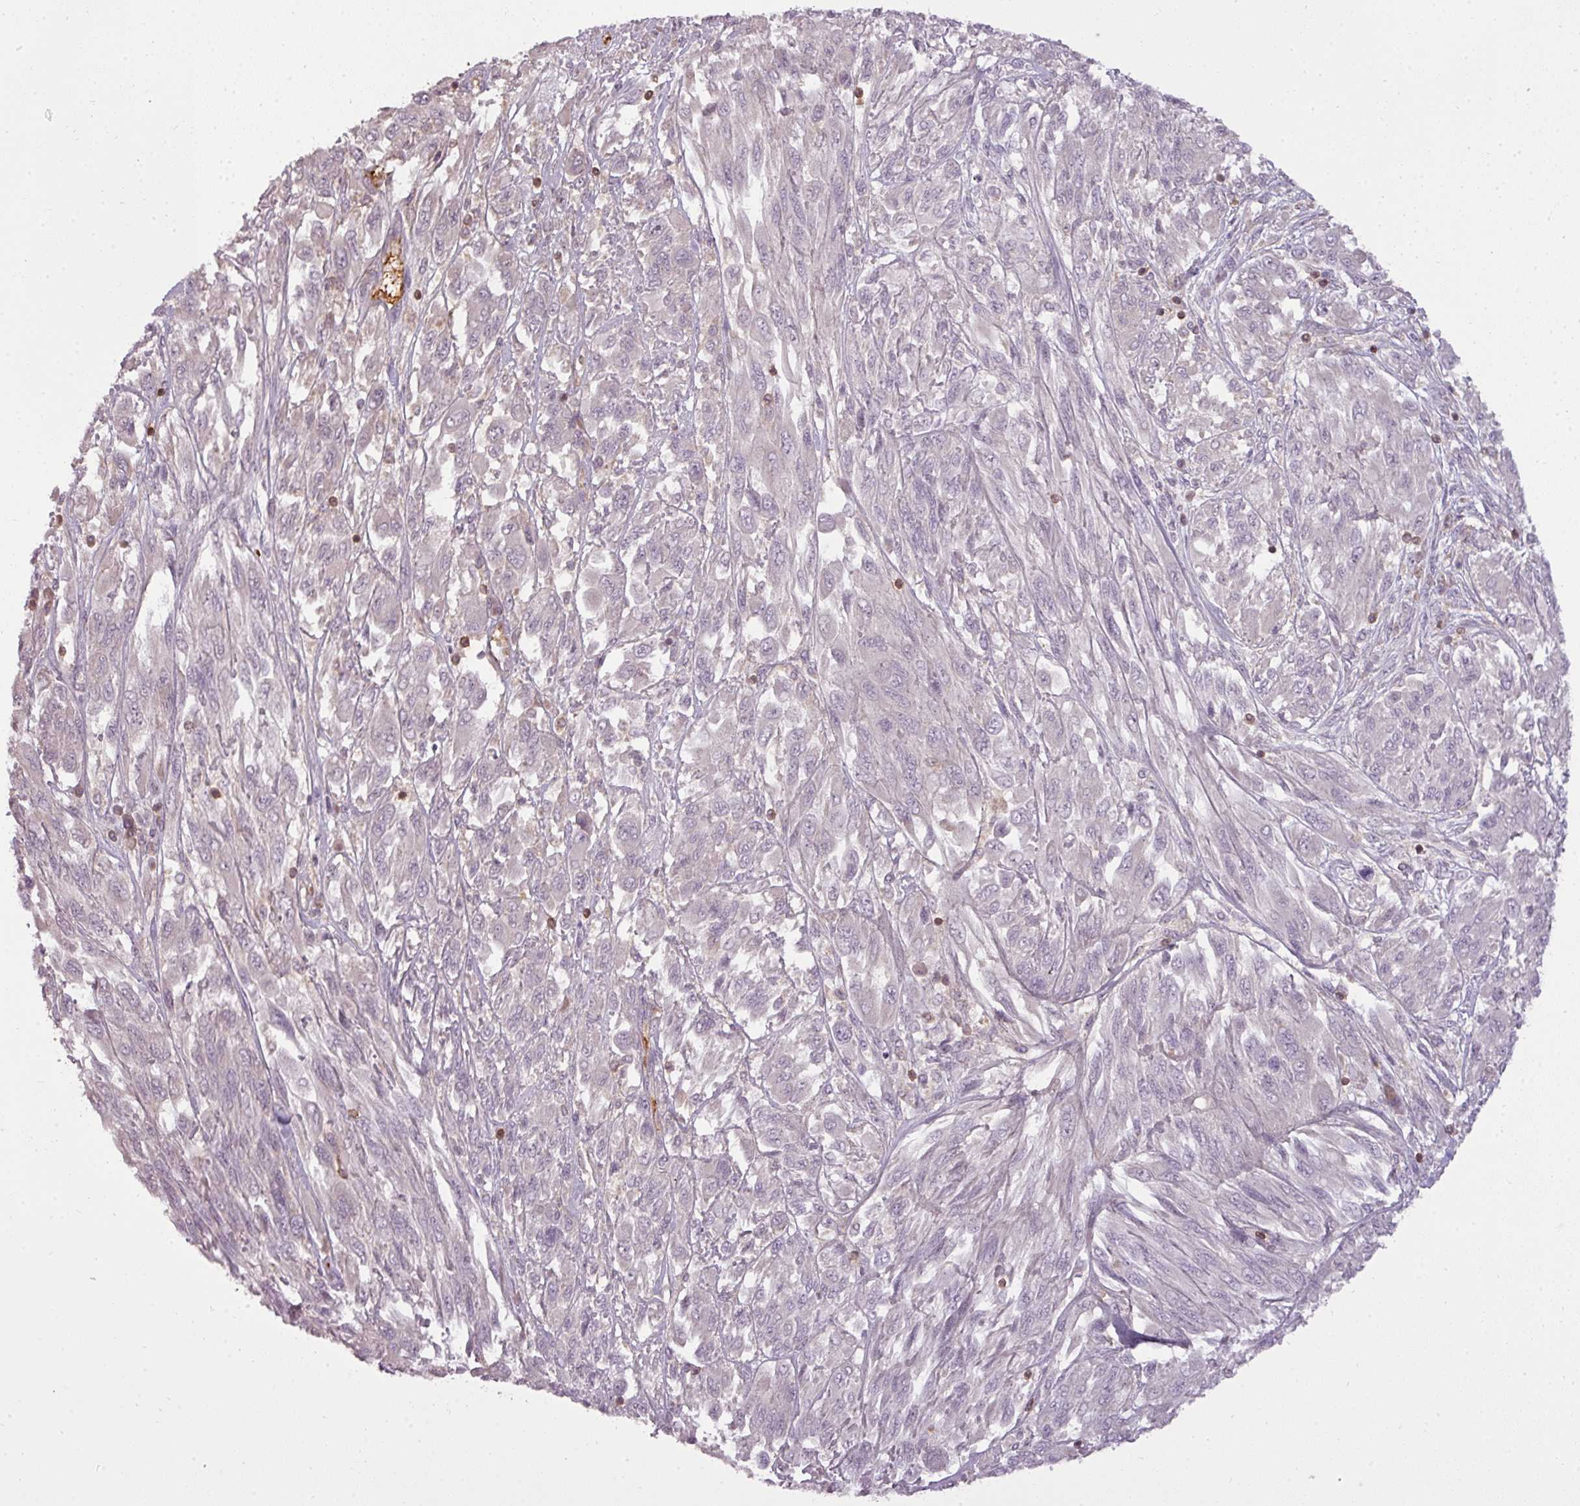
{"staining": {"intensity": "negative", "quantity": "none", "location": "none"}, "tissue": "melanoma", "cell_type": "Tumor cells", "image_type": "cancer", "snomed": [{"axis": "morphology", "description": "Malignant melanoma, NOS"}, {"axis": "topography", "description": "Skin"}], "caption": "Melanoma was stained to show a protein in brown. There is no significant staining in tumor cells.", "gene": "STK4", "patient": {"sex": "female", "age": 91}}